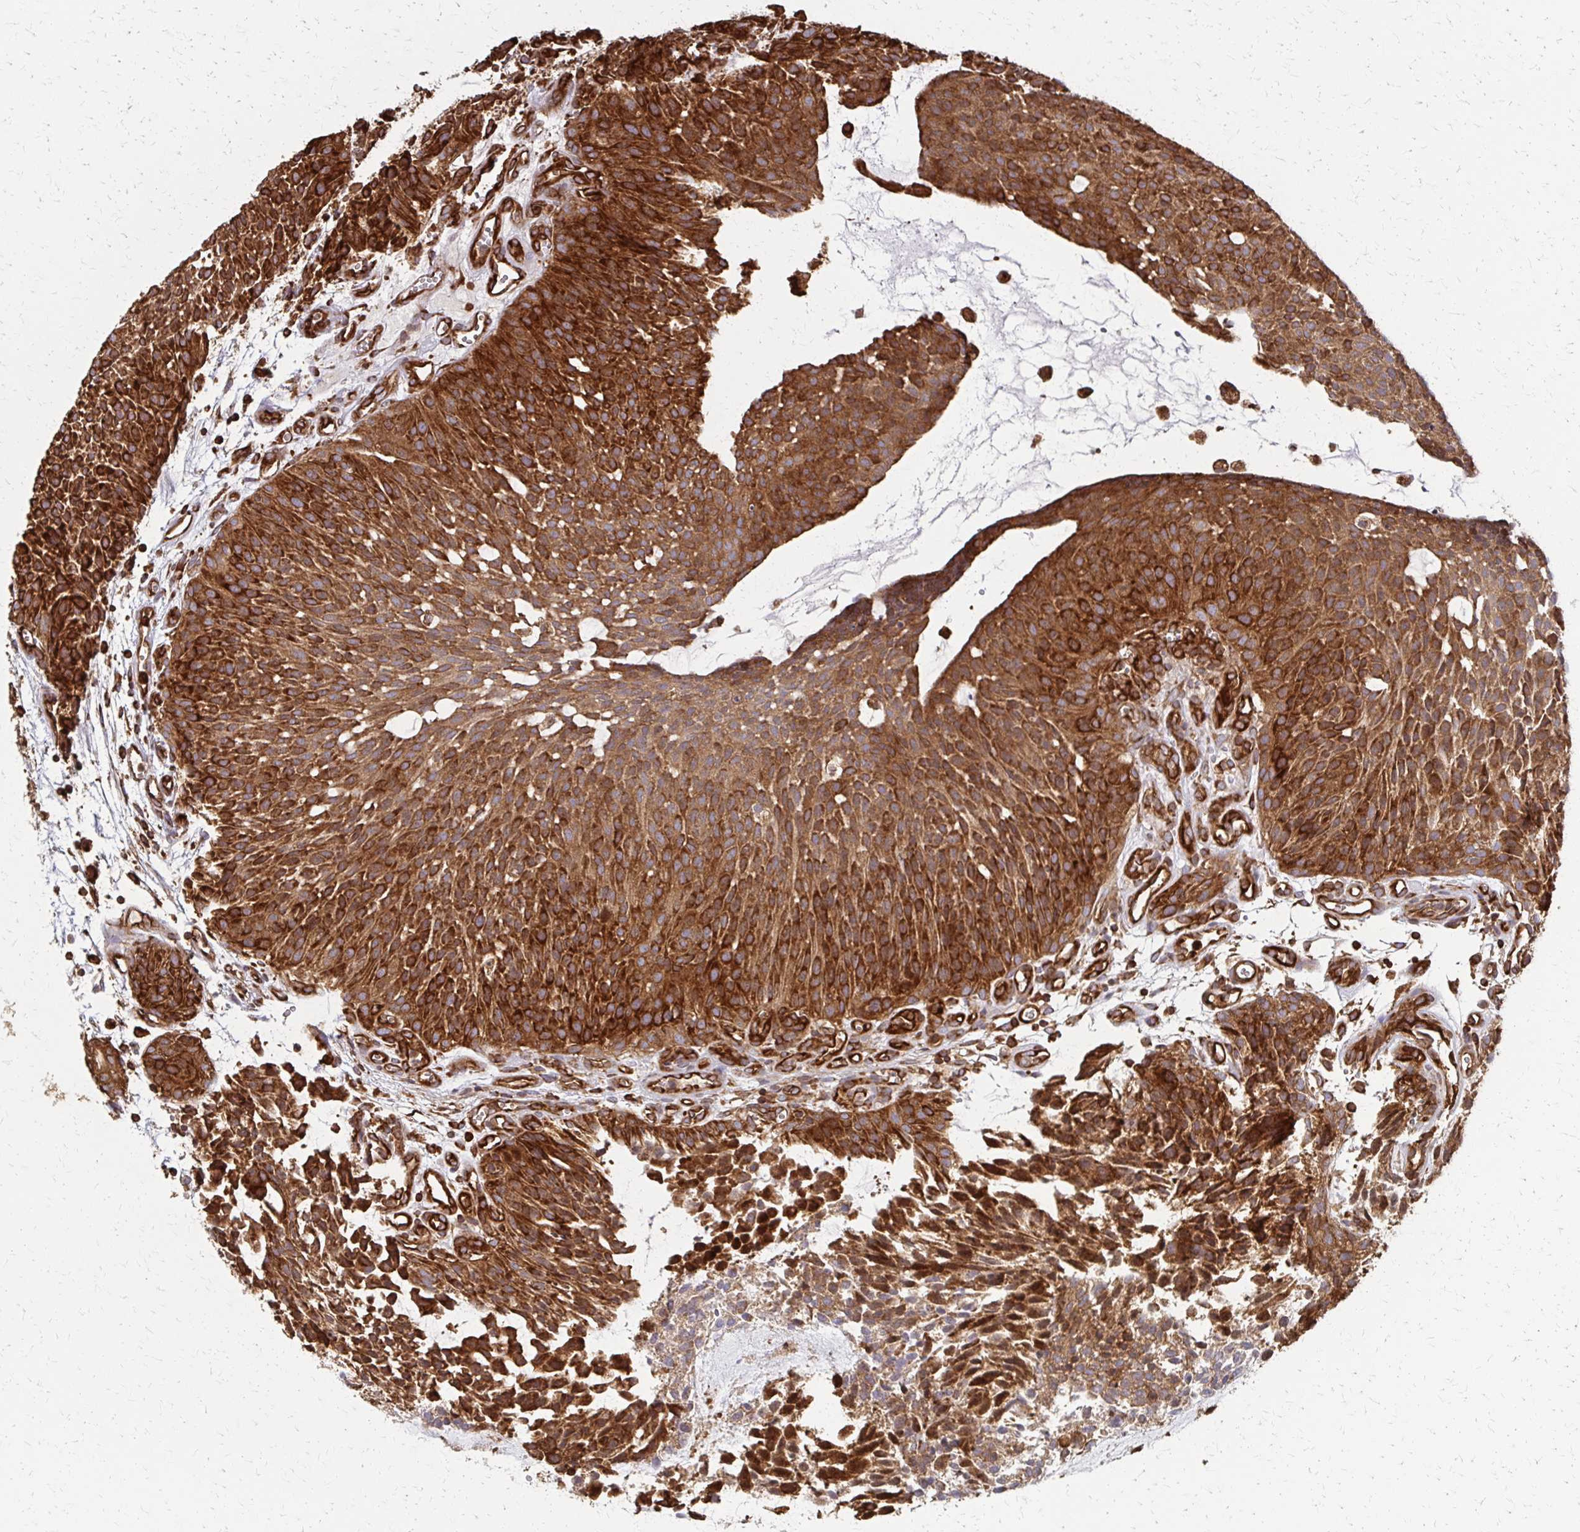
{"staining": {"intensity": "strong", "quantity": ">75%", "location": "cytoplasmic/membranous"}, "tissue": "urothelial cancer", "cell_type": "Tumor cells", "image_type": "cancer", "snomed": [{"axis": "morphology", "description": "Urothelial carcinoma, NOS"}, {"axis": "topography", "description": "Urinary bladder"}], "caption": "Immunohistochemistry of urothelial cancer shows high levels of strong cytoplasmic/membranous positivity in about >75% of tumor cells.", "gene": "EEF2", "patient": {"sex": "male", "age": 84}}